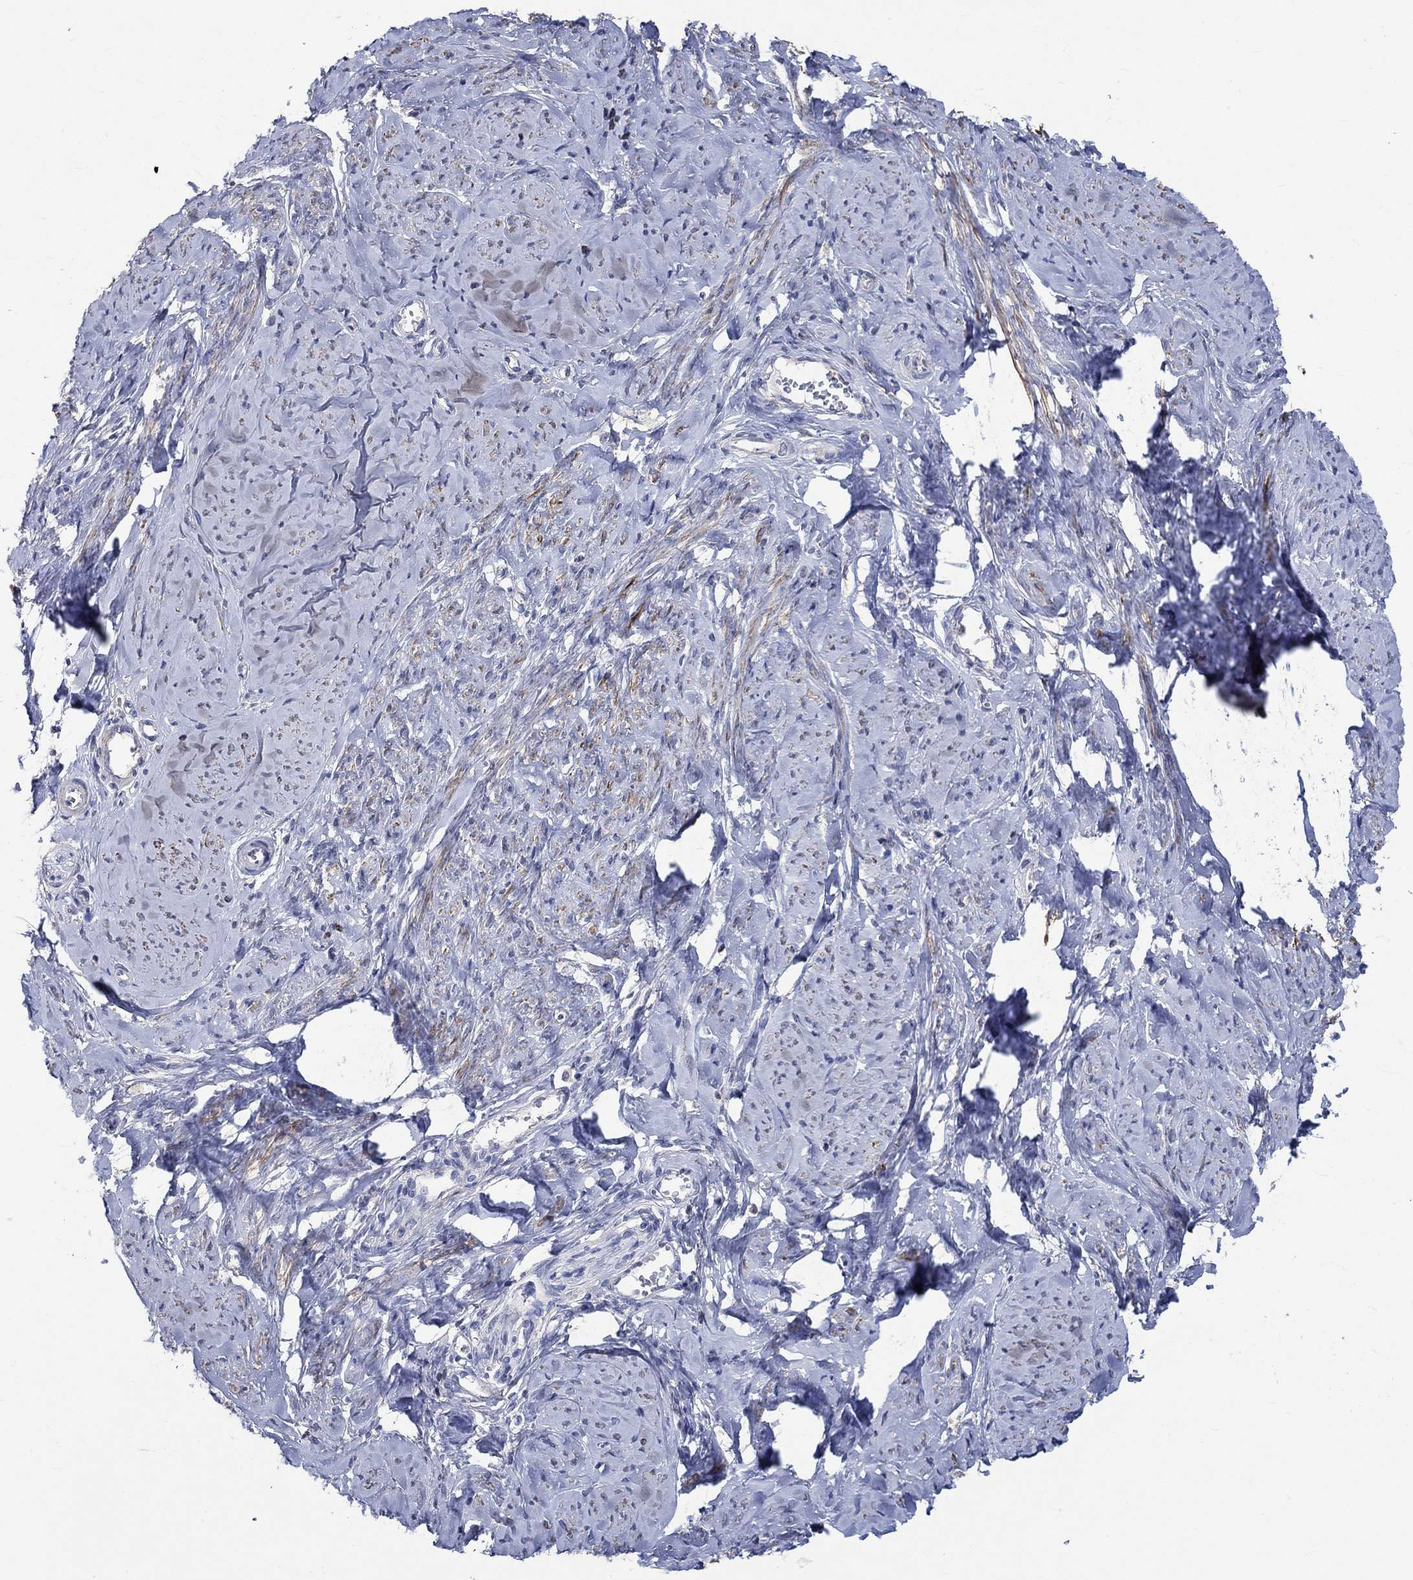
{"staining": {"intensity": "strong", "quantity": ">75%", "location": "cytoplasmic/membranous"}, "tissue": "smooth muscle", "cell_type": "Smooth muscle cells", "image_type": "normal", "snomed": [{"axis": "morphology", "description": "Normal tissue, NOS"}, {"axis": "topography", "description": "Smooth muscle"}], "caption": "Immunohistochemistry of normal smooth muscle shows high levels of strong cytoplasmic/membranous expression in about >75% of smooth muscle cells.", "gene": "TNFAIP8L3", "patient": {"sex": "female", "age": 48}}